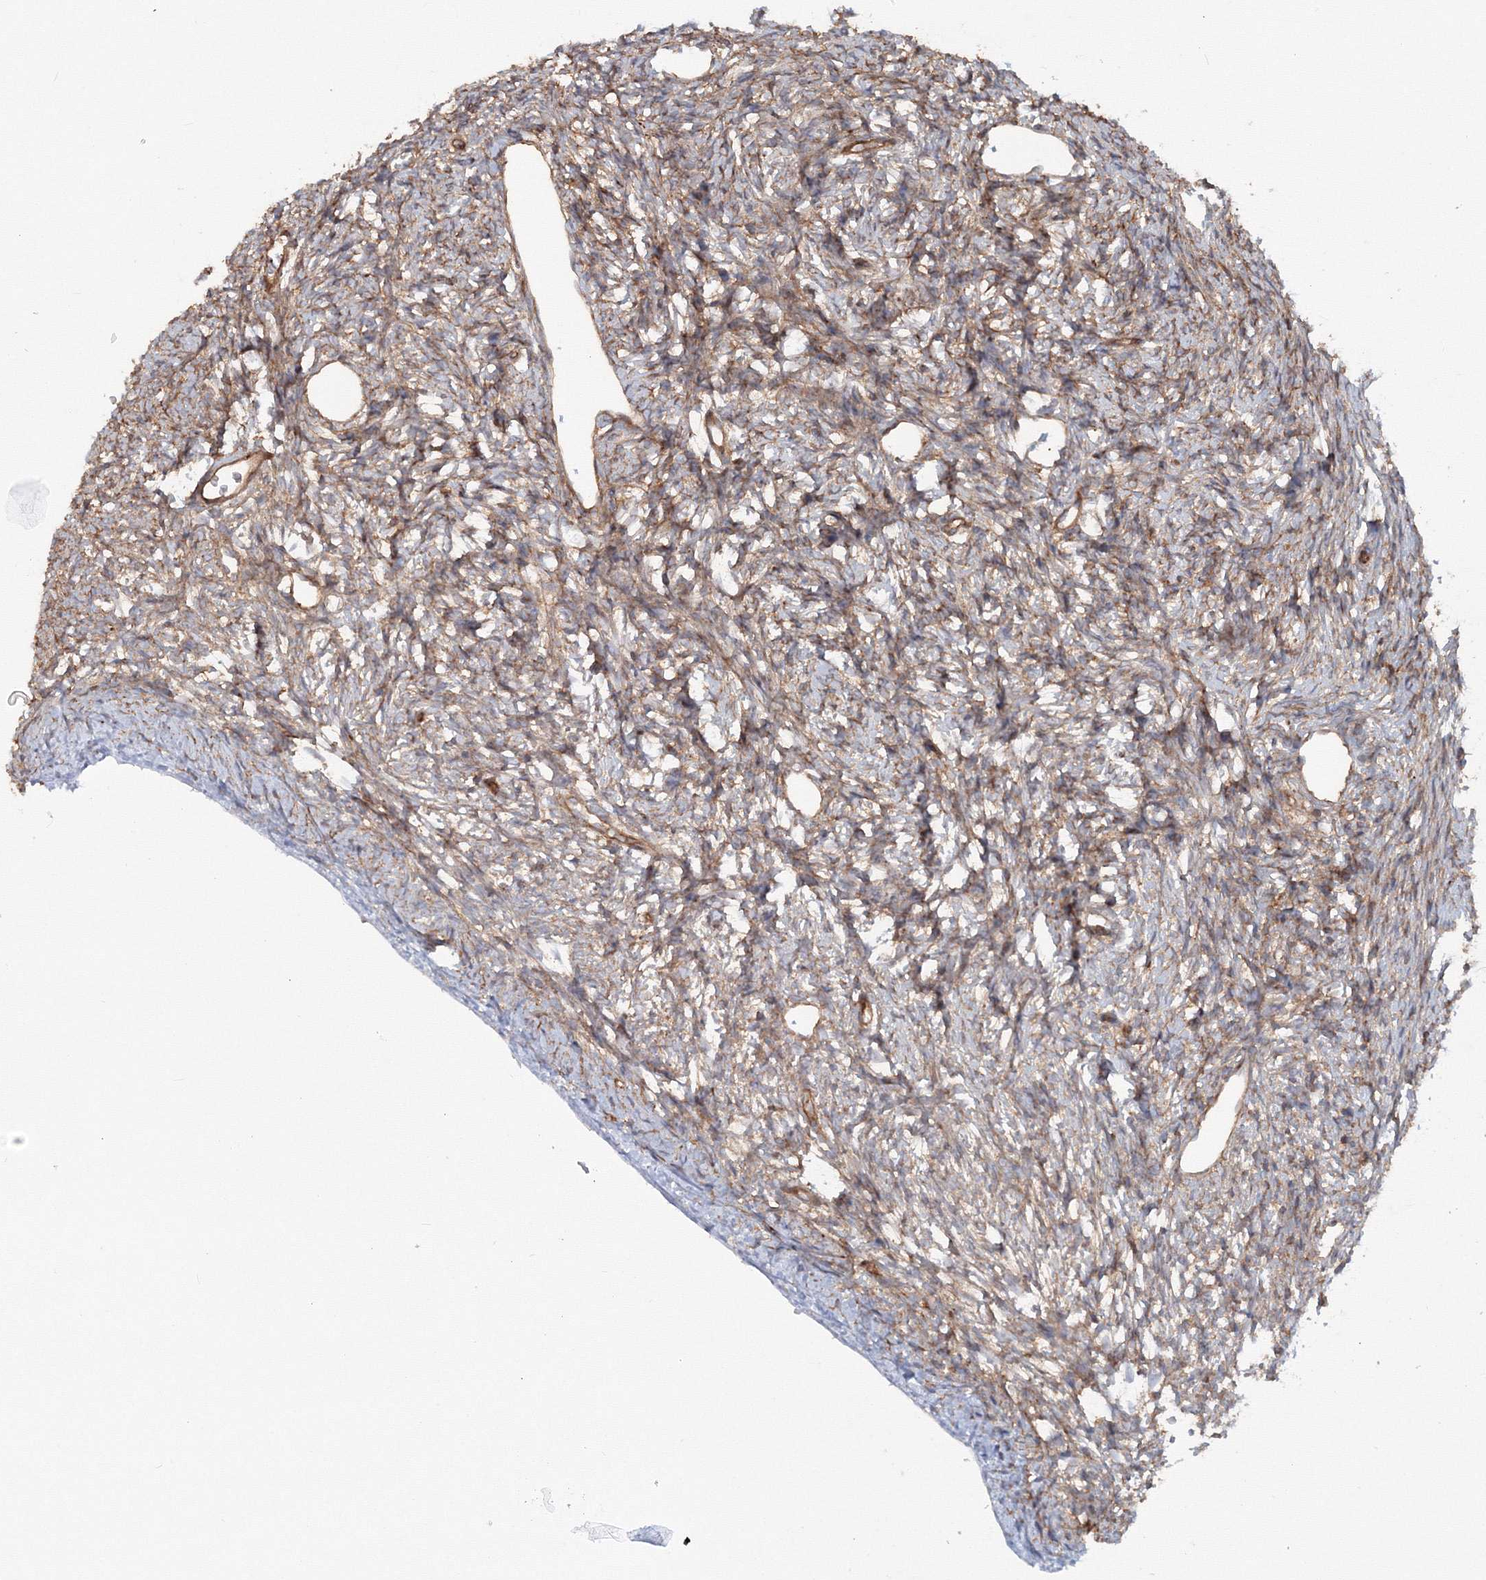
{"staining": {"intensity": "weak", "quantity": "25%-75%", "location": "cytoplasmic/membranous"}, "tissue": "ovary", "cell_type": "Ovarian stroma cells", "image_type": "normal", "snomed": [{"axis": "morphology", "description": "Normal tissue, NOS"}, {"axis": "topography", "description": "Ovary"}], "caption": "This is a histology image of immunohistochemistry (IHC) staining of benign ovary, which shows weak staining in the cytoplasmic/membranous of ovarian stroma cells.", "gene": "EXOC1", "patient": {"sex": "female", "age": 33}}